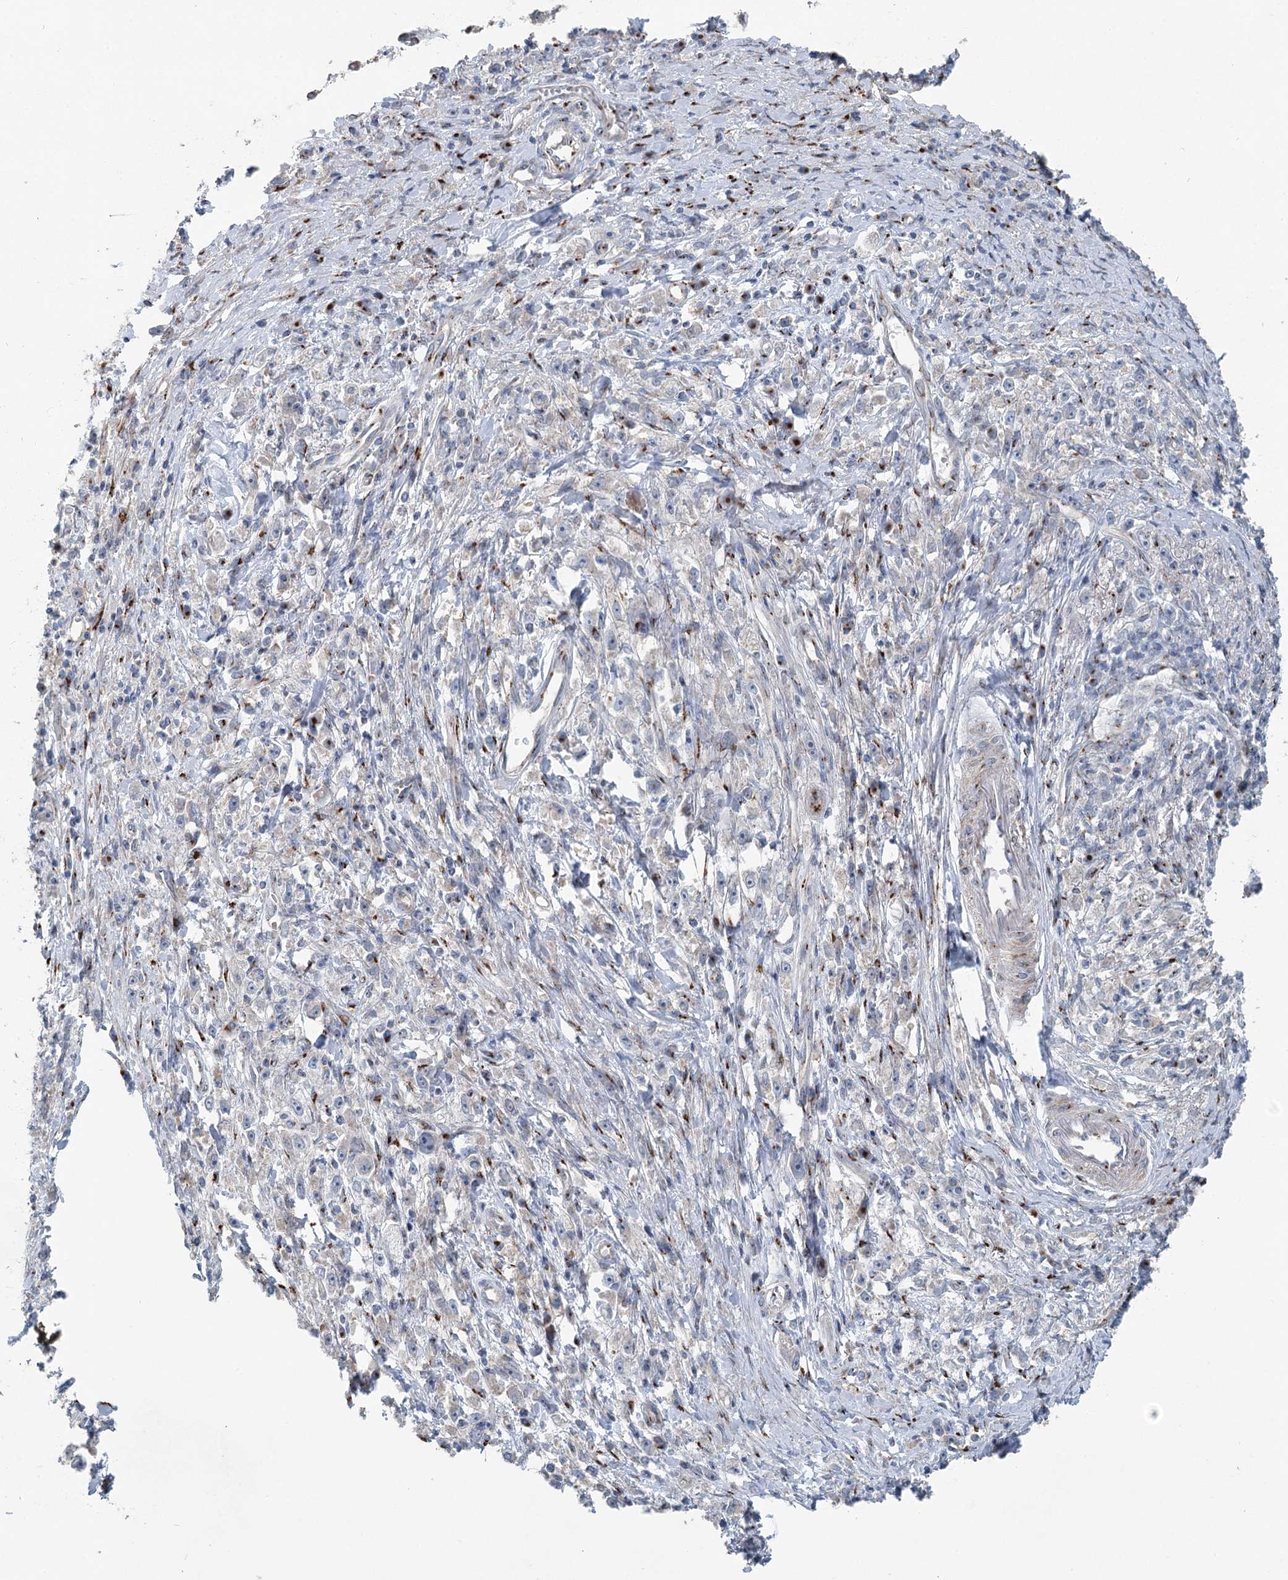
{"staining": {"intensity": "negative", "quantity": "none", "location": "none"}, "tissue": "stomach cancer", "cell_type": "Tumor cells", "image_type": "cancer", "snomed": [{"axis": "morphology", "description": "Adenocarcinoma, NOS"}, {"axis": "topography", "description": "Stomach"}], "caption": "This is an immunohistochemistry histopathology image of human adenocarcinoma (stomach). There is no expression in tumor cells.", "gene": "ITIH5", "patient": {"sex": "female", "age": 59}}